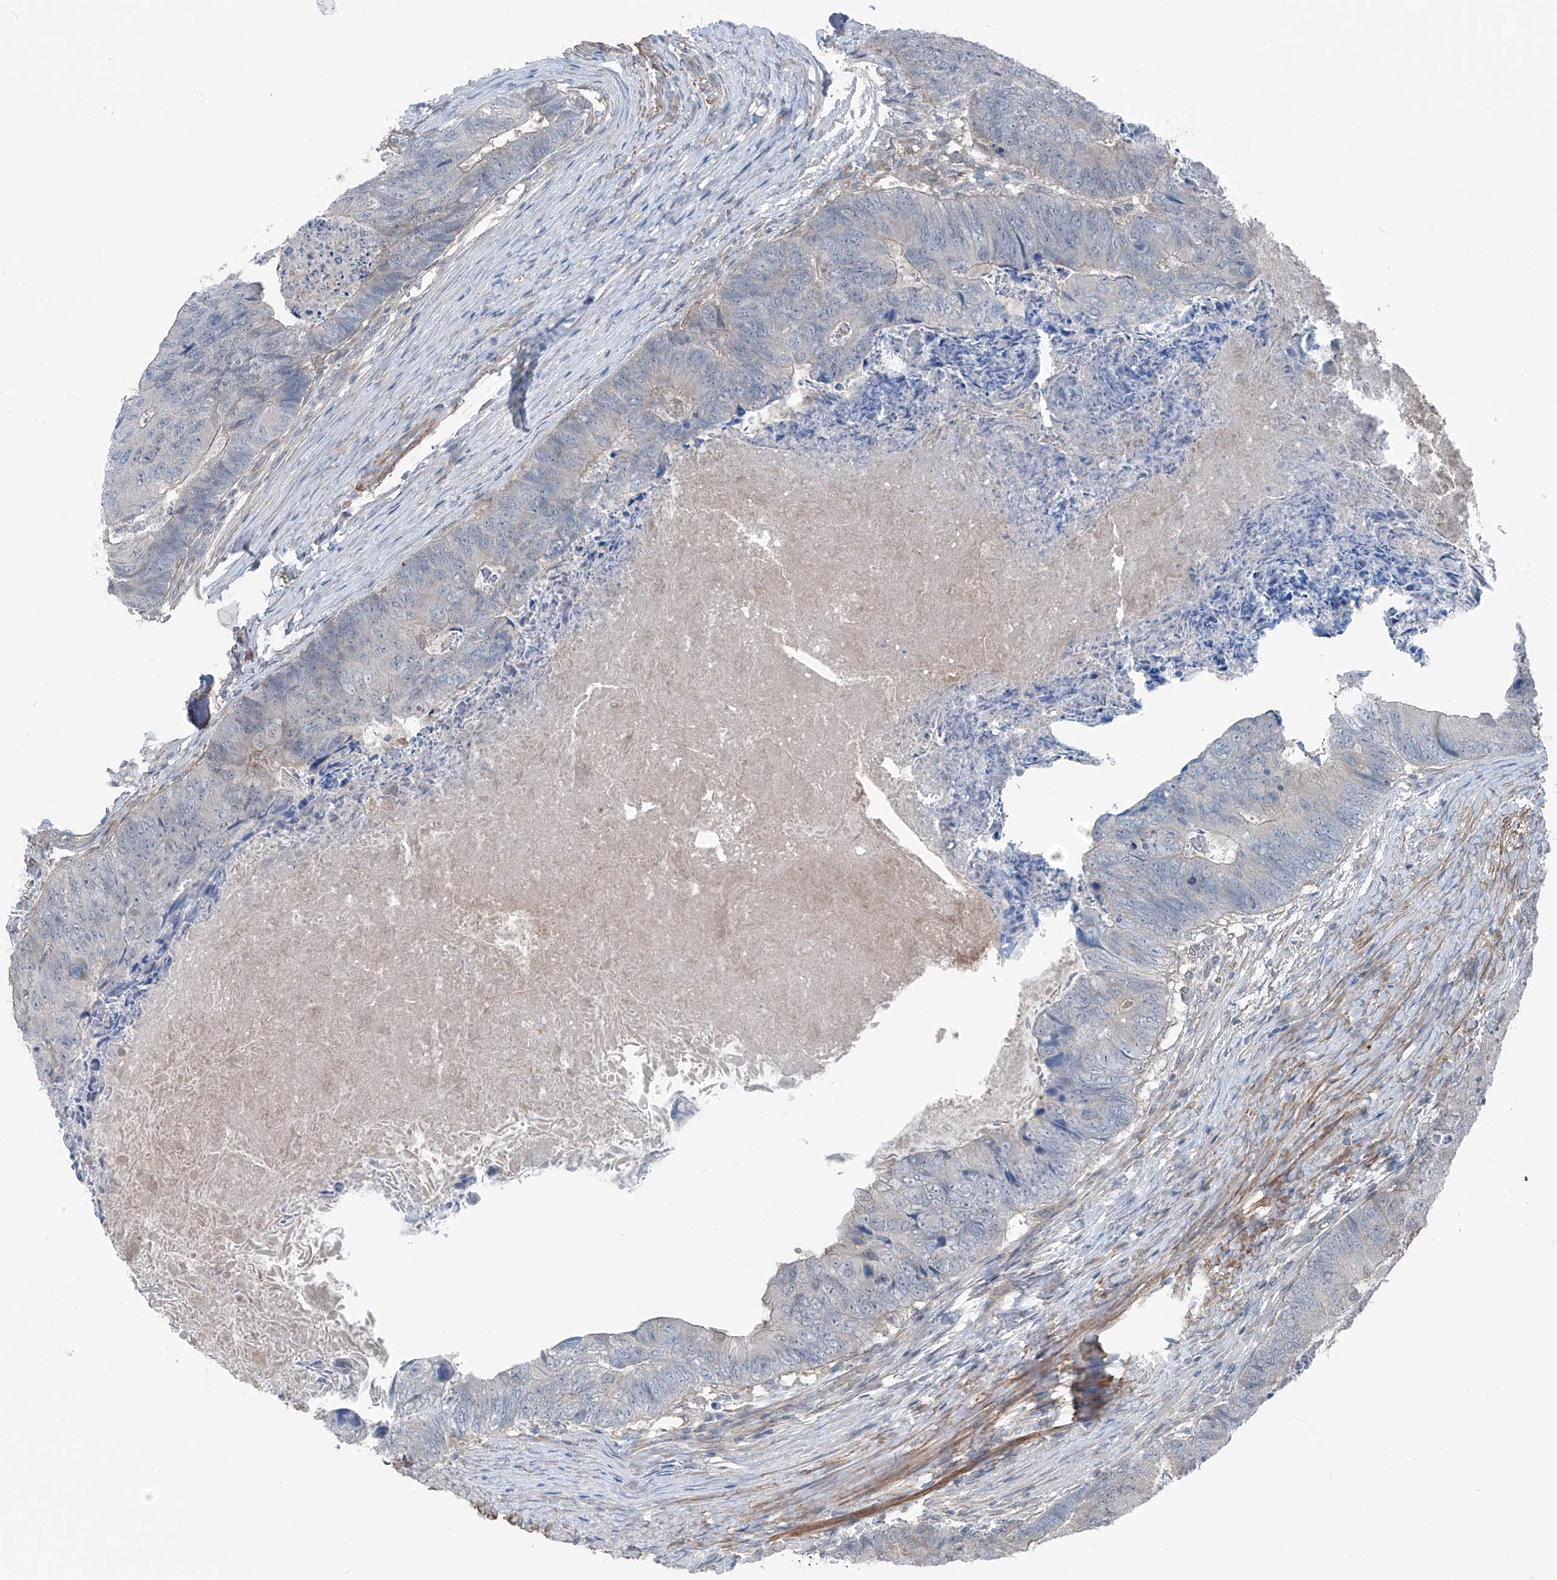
{"staining": {"intensity": "negative", "quantity": "none", "location": "none"}, "tissue": "colorectal cancer", "cell_type": "Tumor cells", "image_type": "cancer", "snomed": [{"axis": "morphology", "description": "Adenocarcinoma, NOS"}, {"axis": "topography", "description": "Colon"}], "caption": "Tumor cells are negative for protein expression in human colorectal adenocarcinoma.", "gene": "HSPB11", "patient": {"sex": "female", "age": 67}}